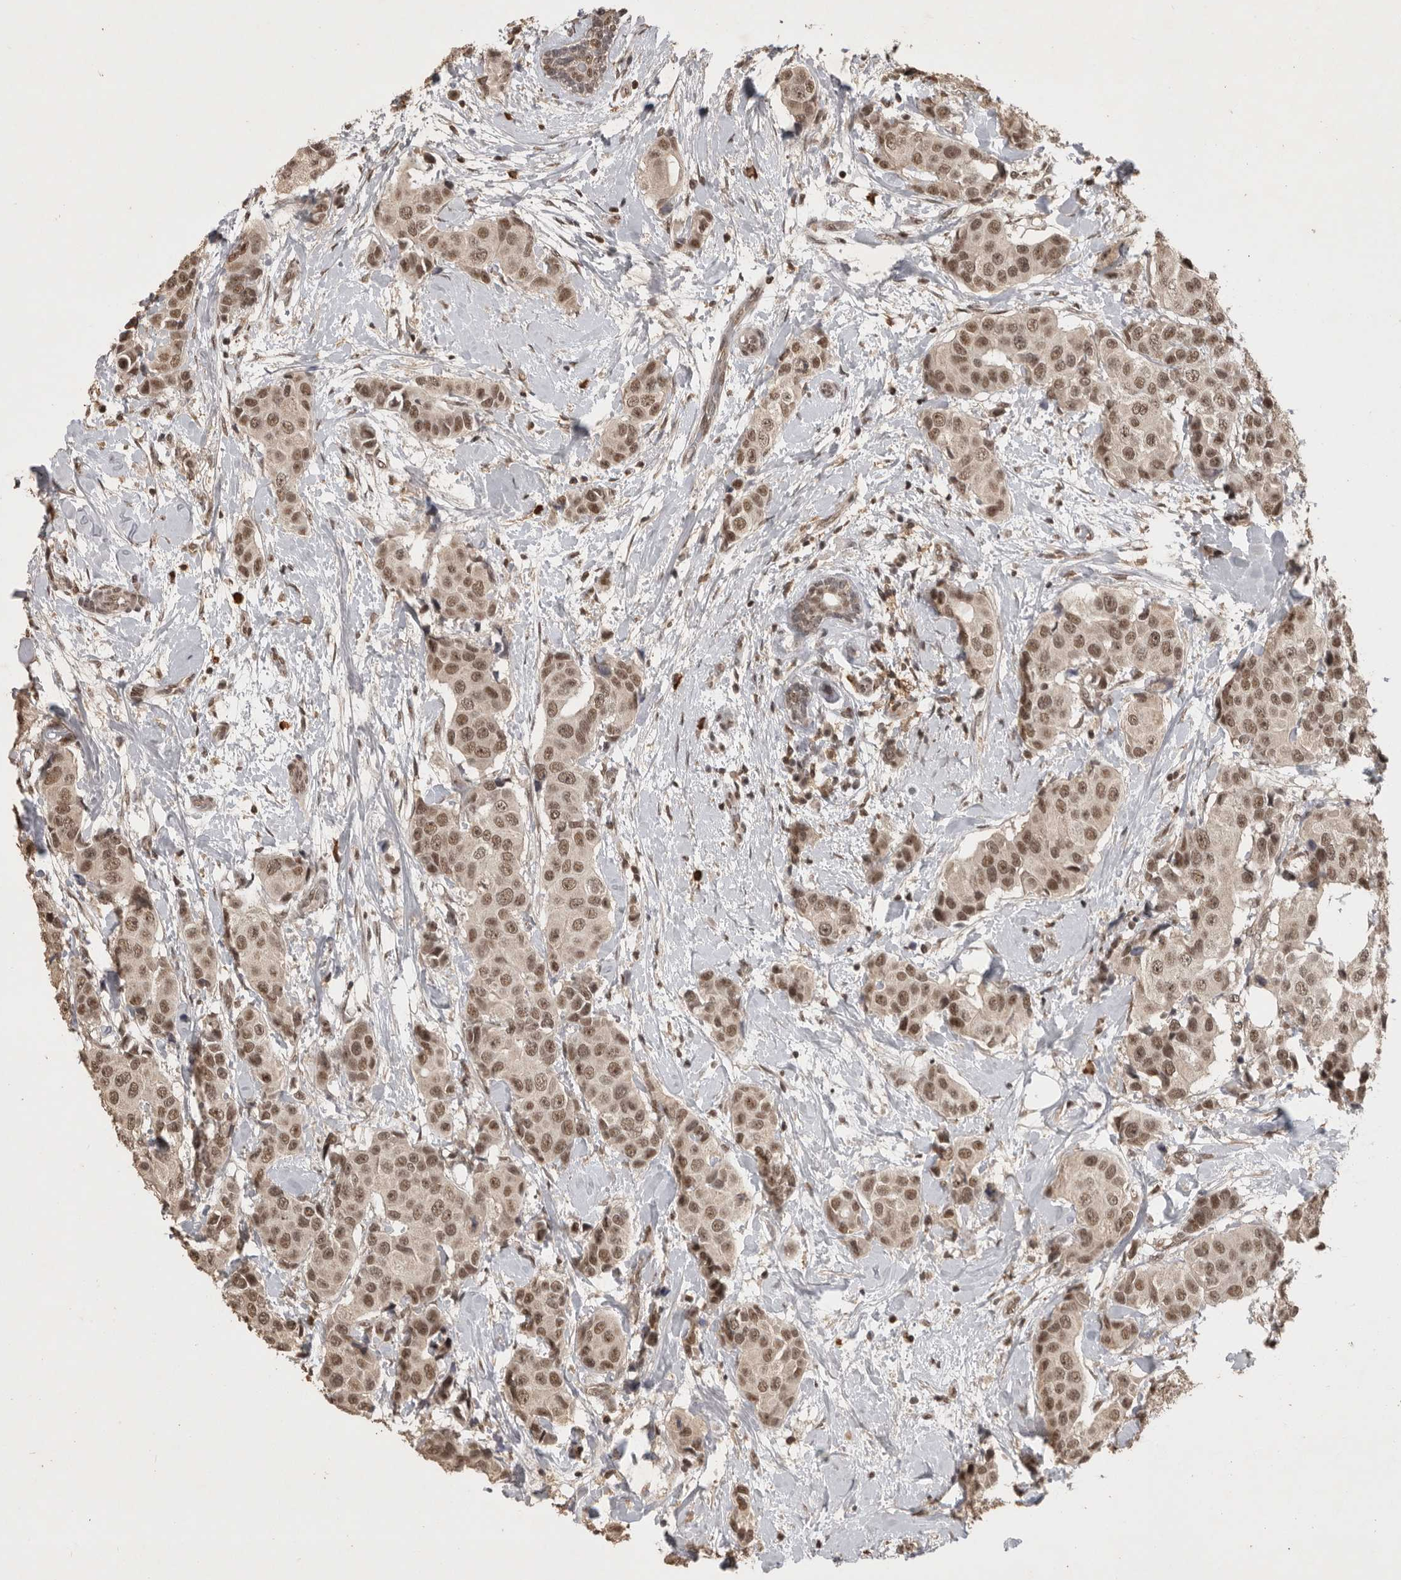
{"staining": {"intensity": "moderate", "quantity": ">75%", "location": "nuclear"}, "tissue": "breast cancer", "cell_type": "Tumor cells", "image_type": "cancer", "snomed": [{"axis": "morphology", "description": "Normal tissue, NOS"}, {"axis": "morphology", "description": "Duct carcinoma"}, {"axis": "topography", "description": "Breast"}], "caption": "Moderate nuclear protein staining is appreciated in approximately >75% of tumor cells in breast cancer.", "gene": "CBLL1", "patient": {"sex": "female", "age": 39}}